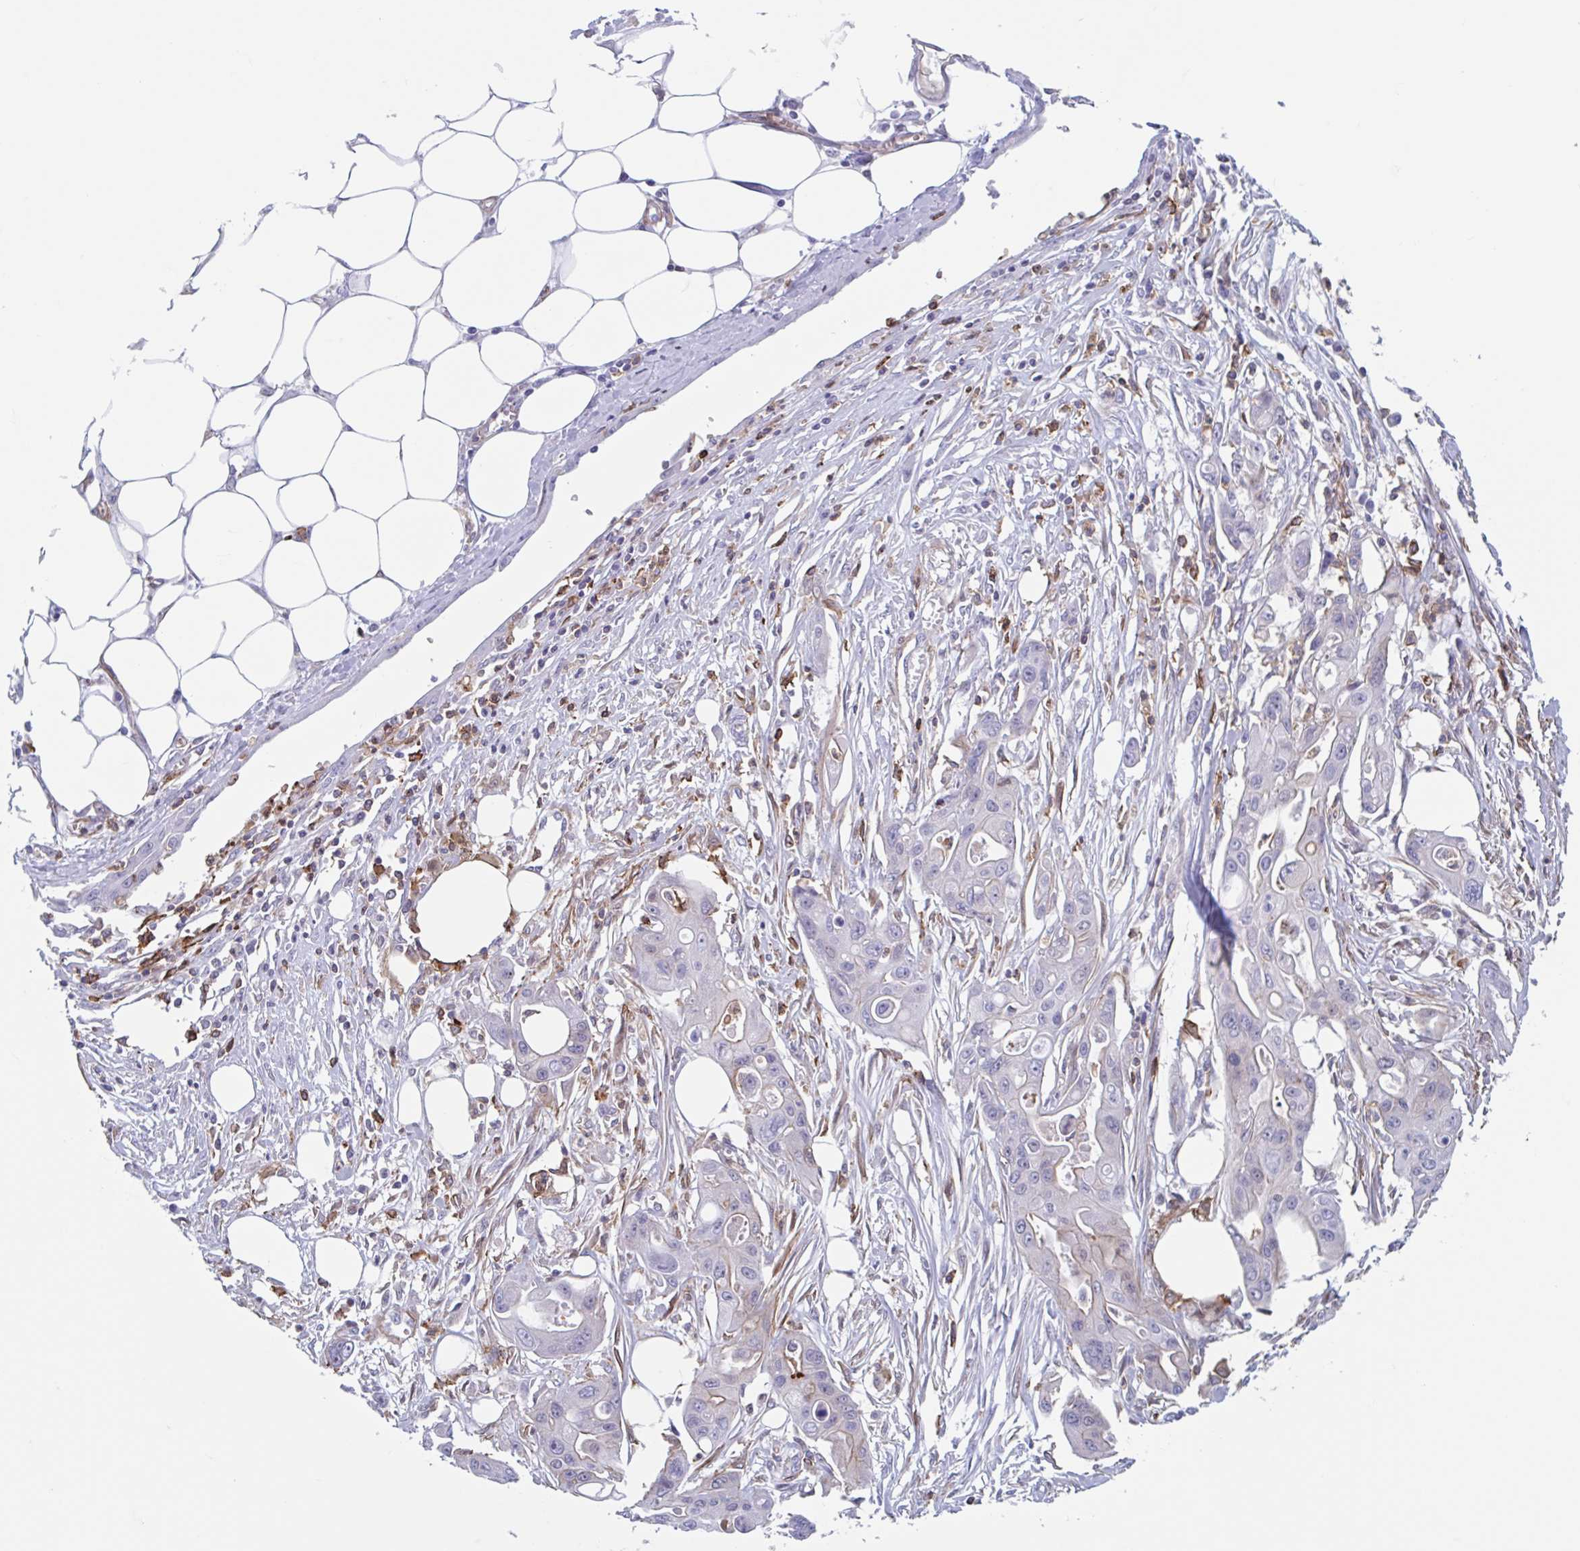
{"staining": {"intensity": "moderate", "quantity": "<25%", "location": "cytoplasmic/membranous"}, "tissue": "ovarian cancer", "cell_type": "Tumor cells", "image_type": "cancer", "snomed": [{"axis": "morphology", "description": "Cystadenocarcinoma, mucinous, NOS"}, {"axis": "topography", "description": "Ovary"}], "caption": "This micrograph exhibits immunohistochemistry staining of human ovarian mucinous cystadenocarcinoma, with low moderate cytoplasmic/membranous staining in about <25% of tumor cells.", "gene": "EFHD1", "patient": {"sex": "female", "age": 70}}